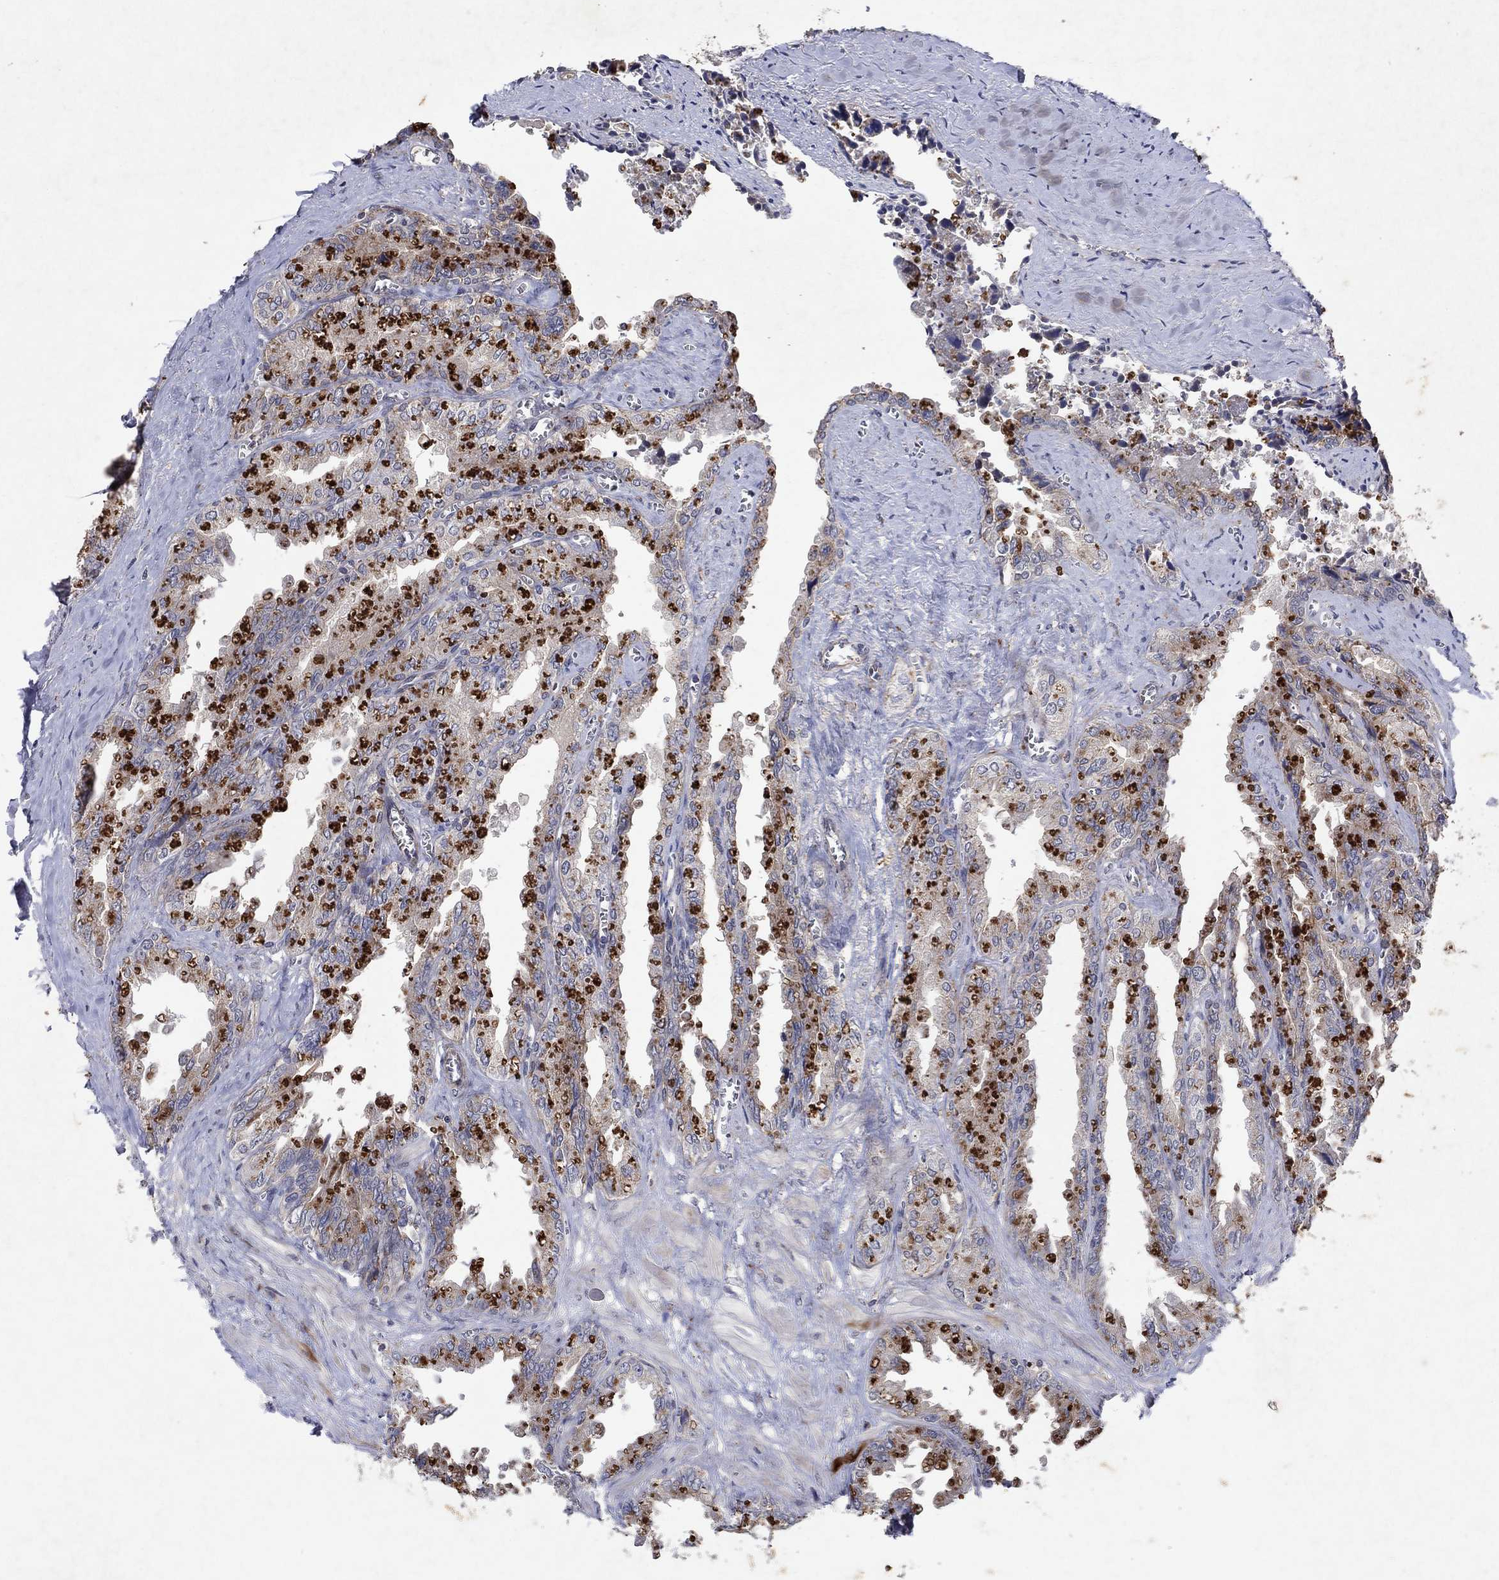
{"staining": {"intensity": "strong", "quantity": "25%-75%", "location": "cytoplasmic/membranous"}, "tissue": "seminal vesicle", "cell_type": "Glandular cells", "image_type": "normal", "snomed": [{"axis": "morphology", "description": "Normal tissue, NOS"}, {"axis": "topography", "description": "Seminal veicle"}], "caption": "Strong cytoplasmic/membranous positivity is identified in about 25%-75% of glandular cells in unremarkable seminal vesicle.", "gene": "FRG1", "patient": {"sex": "male", "age": 67}}